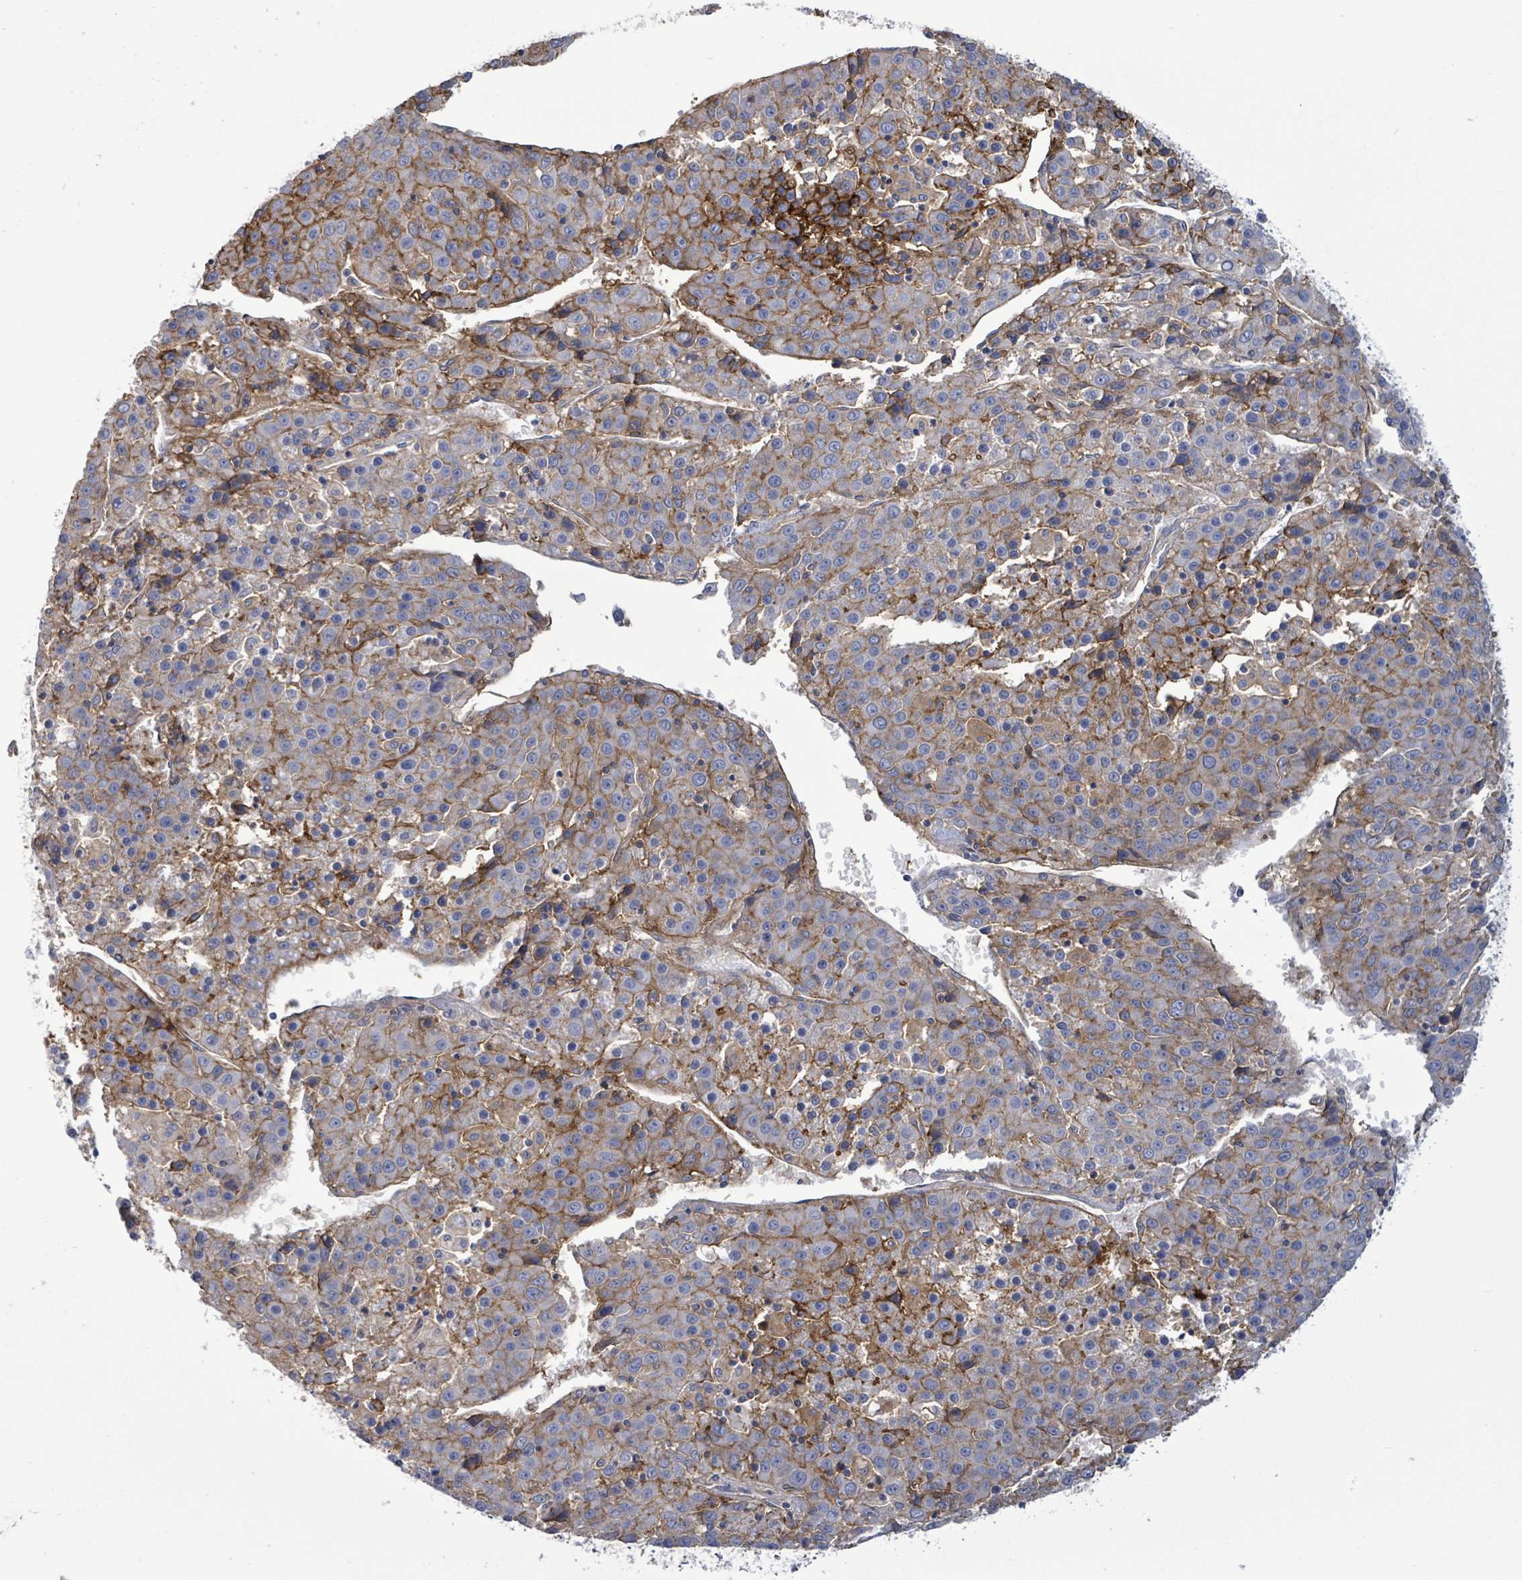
{"staining": {"intensity": "moderate", "quantity": "25%-75%", "location": "cytoplasmic/membranous"}, "tissue": "liver cancer", "cell_type": "Tumor cells", "image_type": "cancer", "snomed": [{"axis": "morphology", "description": "Carcinoma, Hepatocellular, NOS"}, {"axis": "topography", "description": "Liver"}], "caption": "Liver cancer was stained to show a protein in brown. There is medium levels of moderate cytoplasmic/membranous expression in approximately 25%-75% of tumor cells. The protein is shown in brown color, while the nuclei are stained blue.", "gene": "BSG", "patient": {"sex": "female", "age": 53}}